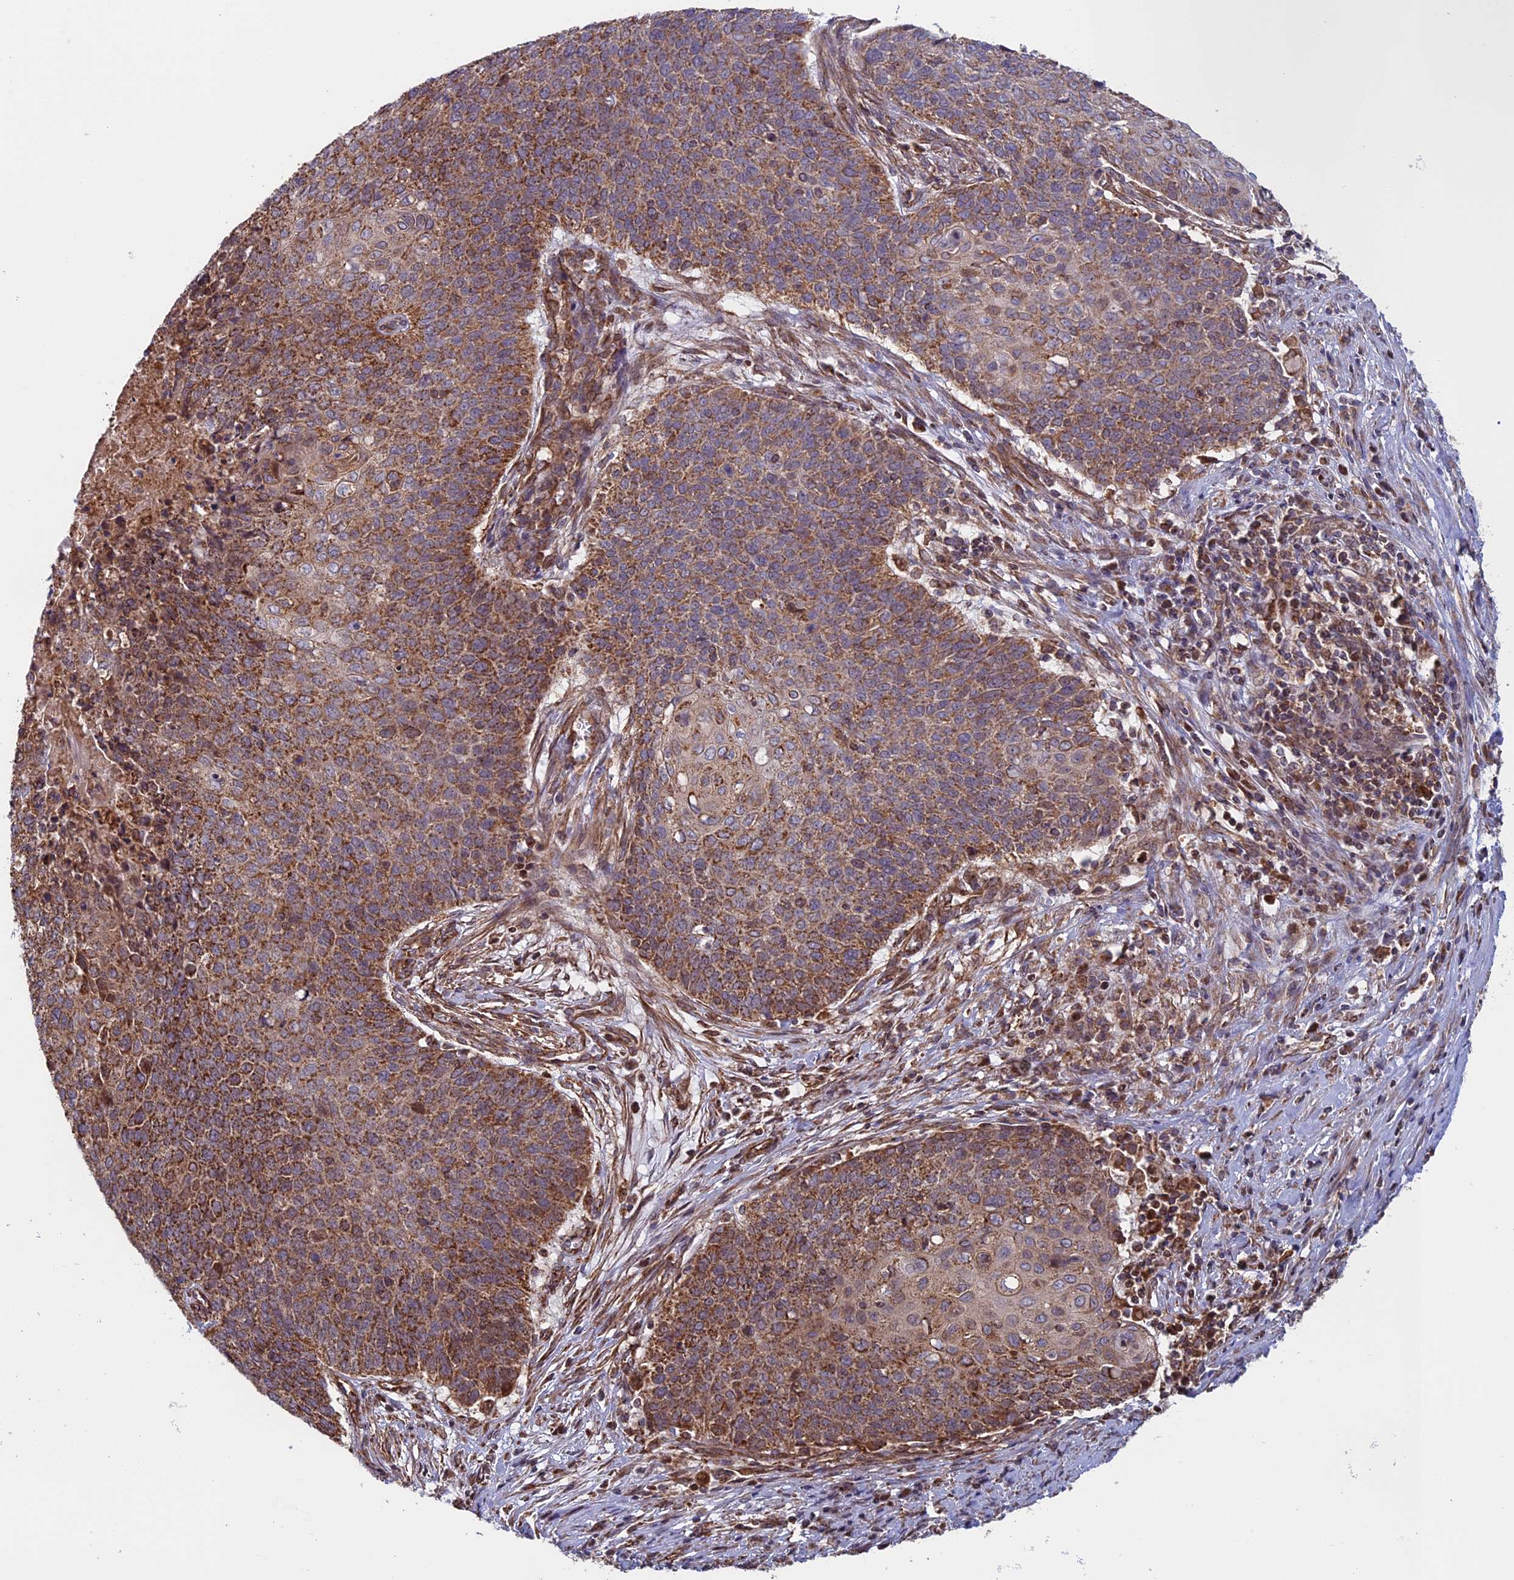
{"staining": {"intensity": "moderate", "quantity": ">75%", "location": "cytoplasmic/membranous"}, "tissue": "cervical cancer", "cell_type": "Tumor cells", "image_type": "cancer", "snomed": [{"axis": "morphology", "description": "Squamous cell carcinoma, NOS"}, {"axis": "topography", "description": "Cervix"}], "caption": "Squamous cell carcinoma (cervical) was stained to show a protein in brown. There is medium levels of moderate cytoplasmic/membranous staining in approximately >75% of tumor cells.", "gene": "CCDC8", "patient": {"sex": "female", "age": 39}}